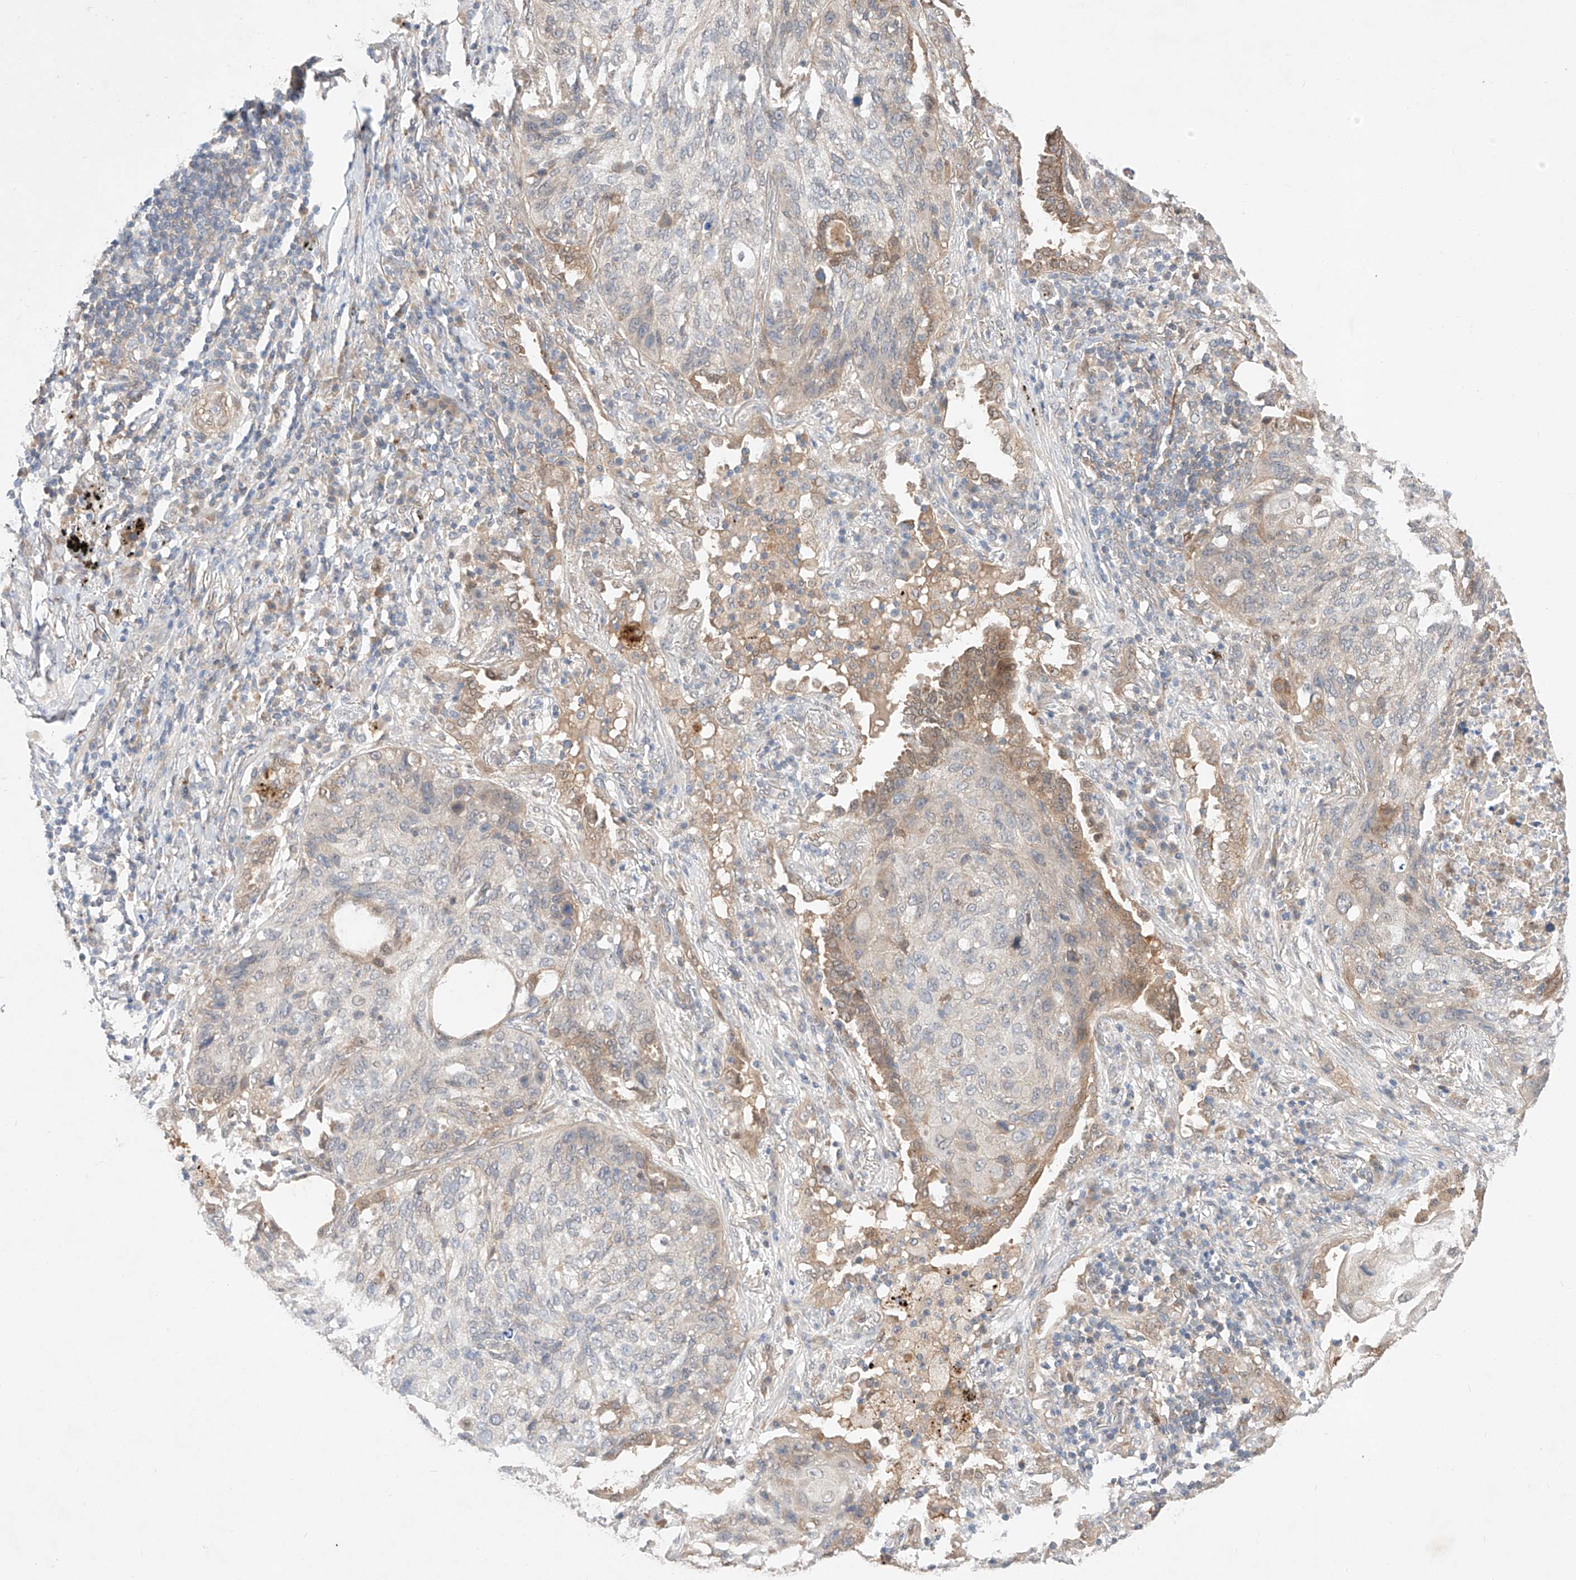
{"staining": {"intensity": "moderate", "quantity": "<25%", "location": "cytoplasmic/membranous"}, "tissue": "lung cancer", "cell_type": "Tumor cells", "image_type": "cancer", "snomed": [{"axis": "morphology", "description": "Squamous cell carcinoma, NOS"}, {"axis": "topography", "description": "Lung"}], "caption": "Squamous cell carcinoma (lung) was stained to show a protein in brown. There is low levels of moderate cytoplasmic/membranous positivity in about <25% of tumor cells. (Brightfield microscopy of DAB IHC at high magnification).", "gene": "ZNF124", "patient": {"sex": "female", "age": 63}}